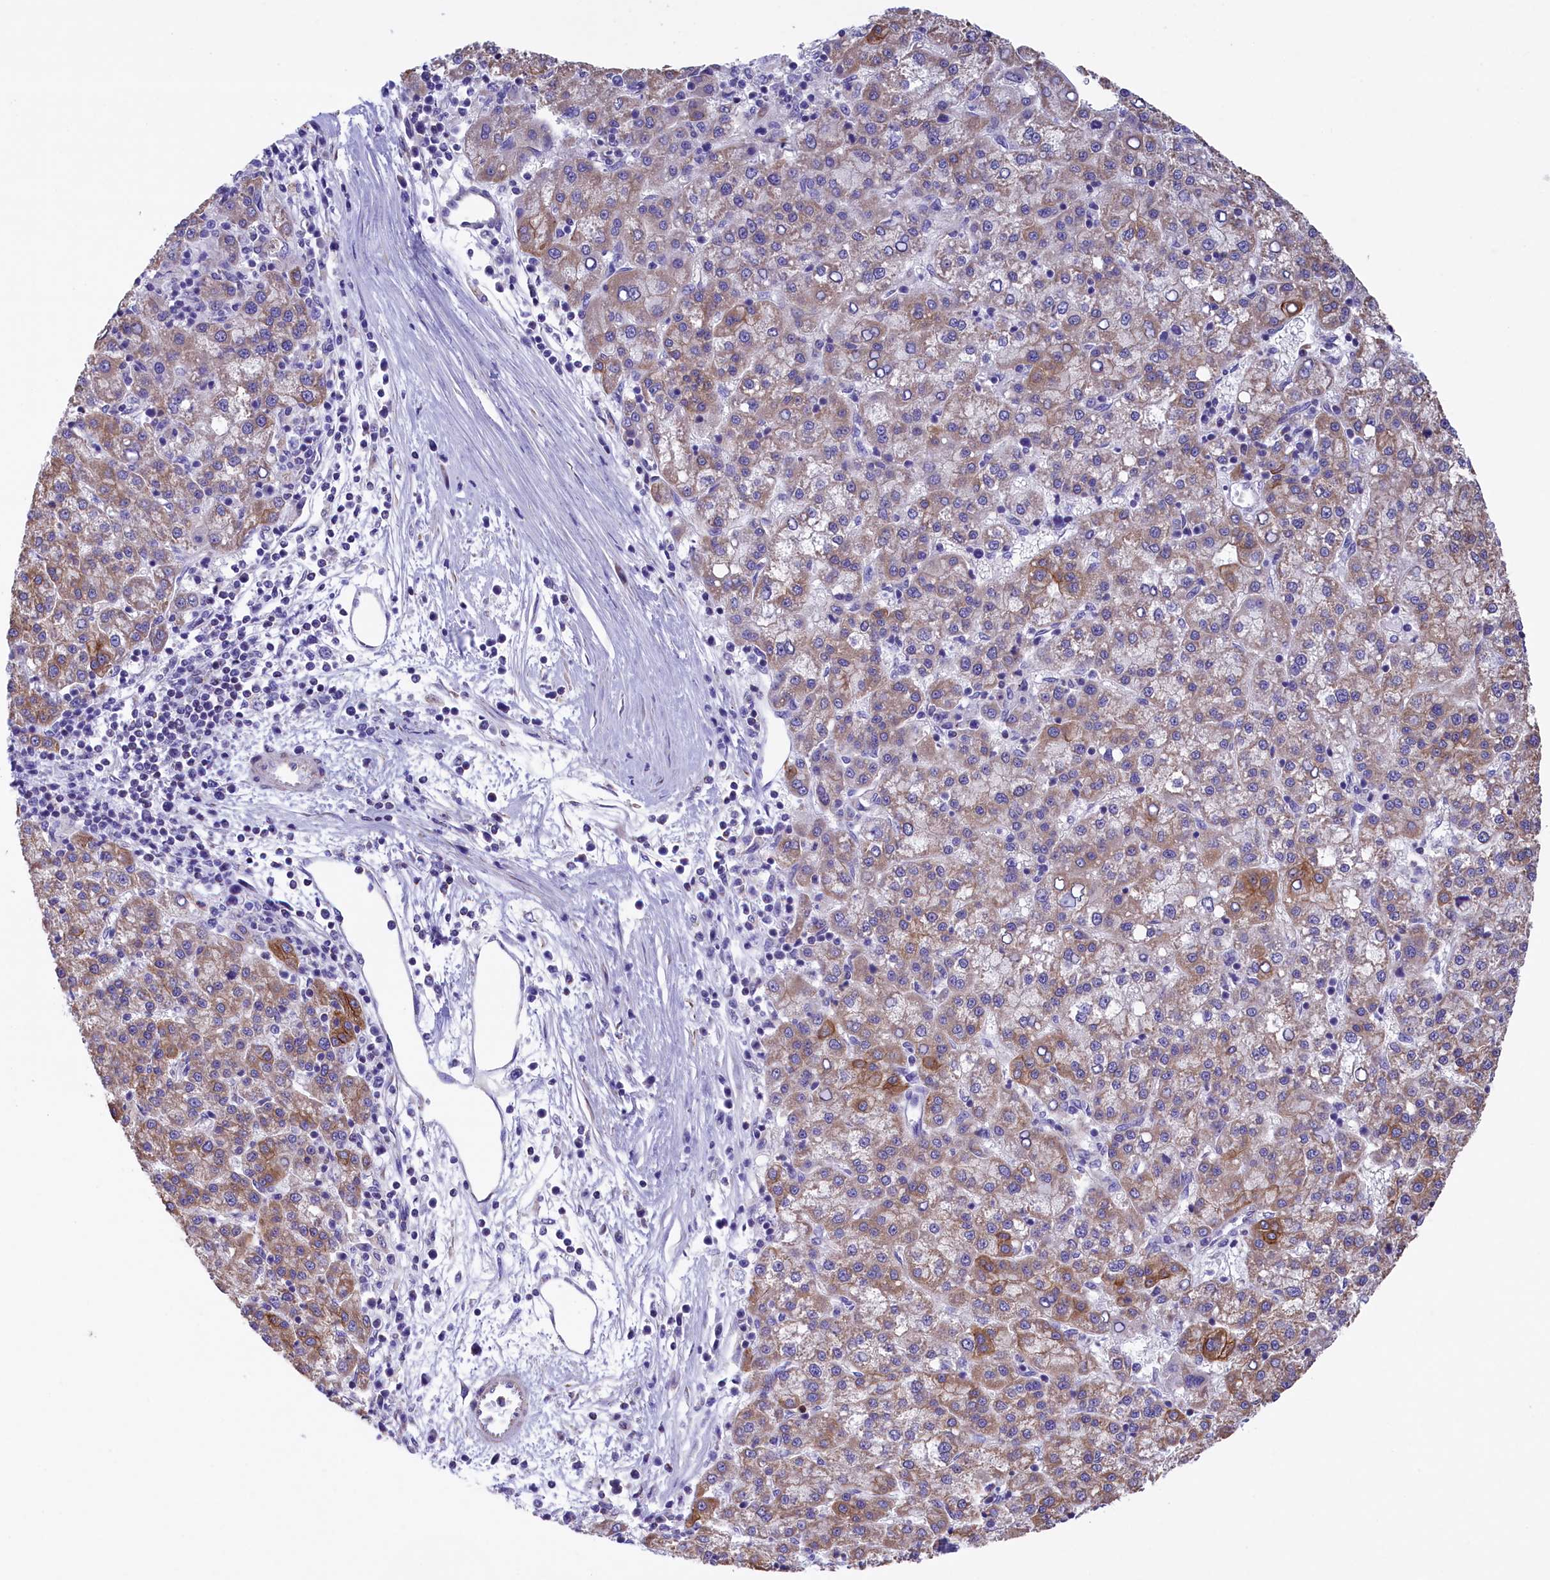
{"staining": {"intensity": "moderate", "quantity": "25%-75%", "location": "cytoplasmic/membranous"}, "tissue": "liver cancer", "cell_type": "Tumor cells", "image_type": "cancer", "snomed": [{"axis": "morphology", "description": "Carcinoma, Hepatocellular, NOS"}, {"axis": "topography", "description": "Liver"}], "caption": "A micrograph of human liver hepatocellular carcinoma stained for a protein reveals moderate cytoplasmic/membranous brown staining in tumor cells.", "gene": "GATB", "patient": {"sex": "female", "age": 58}}